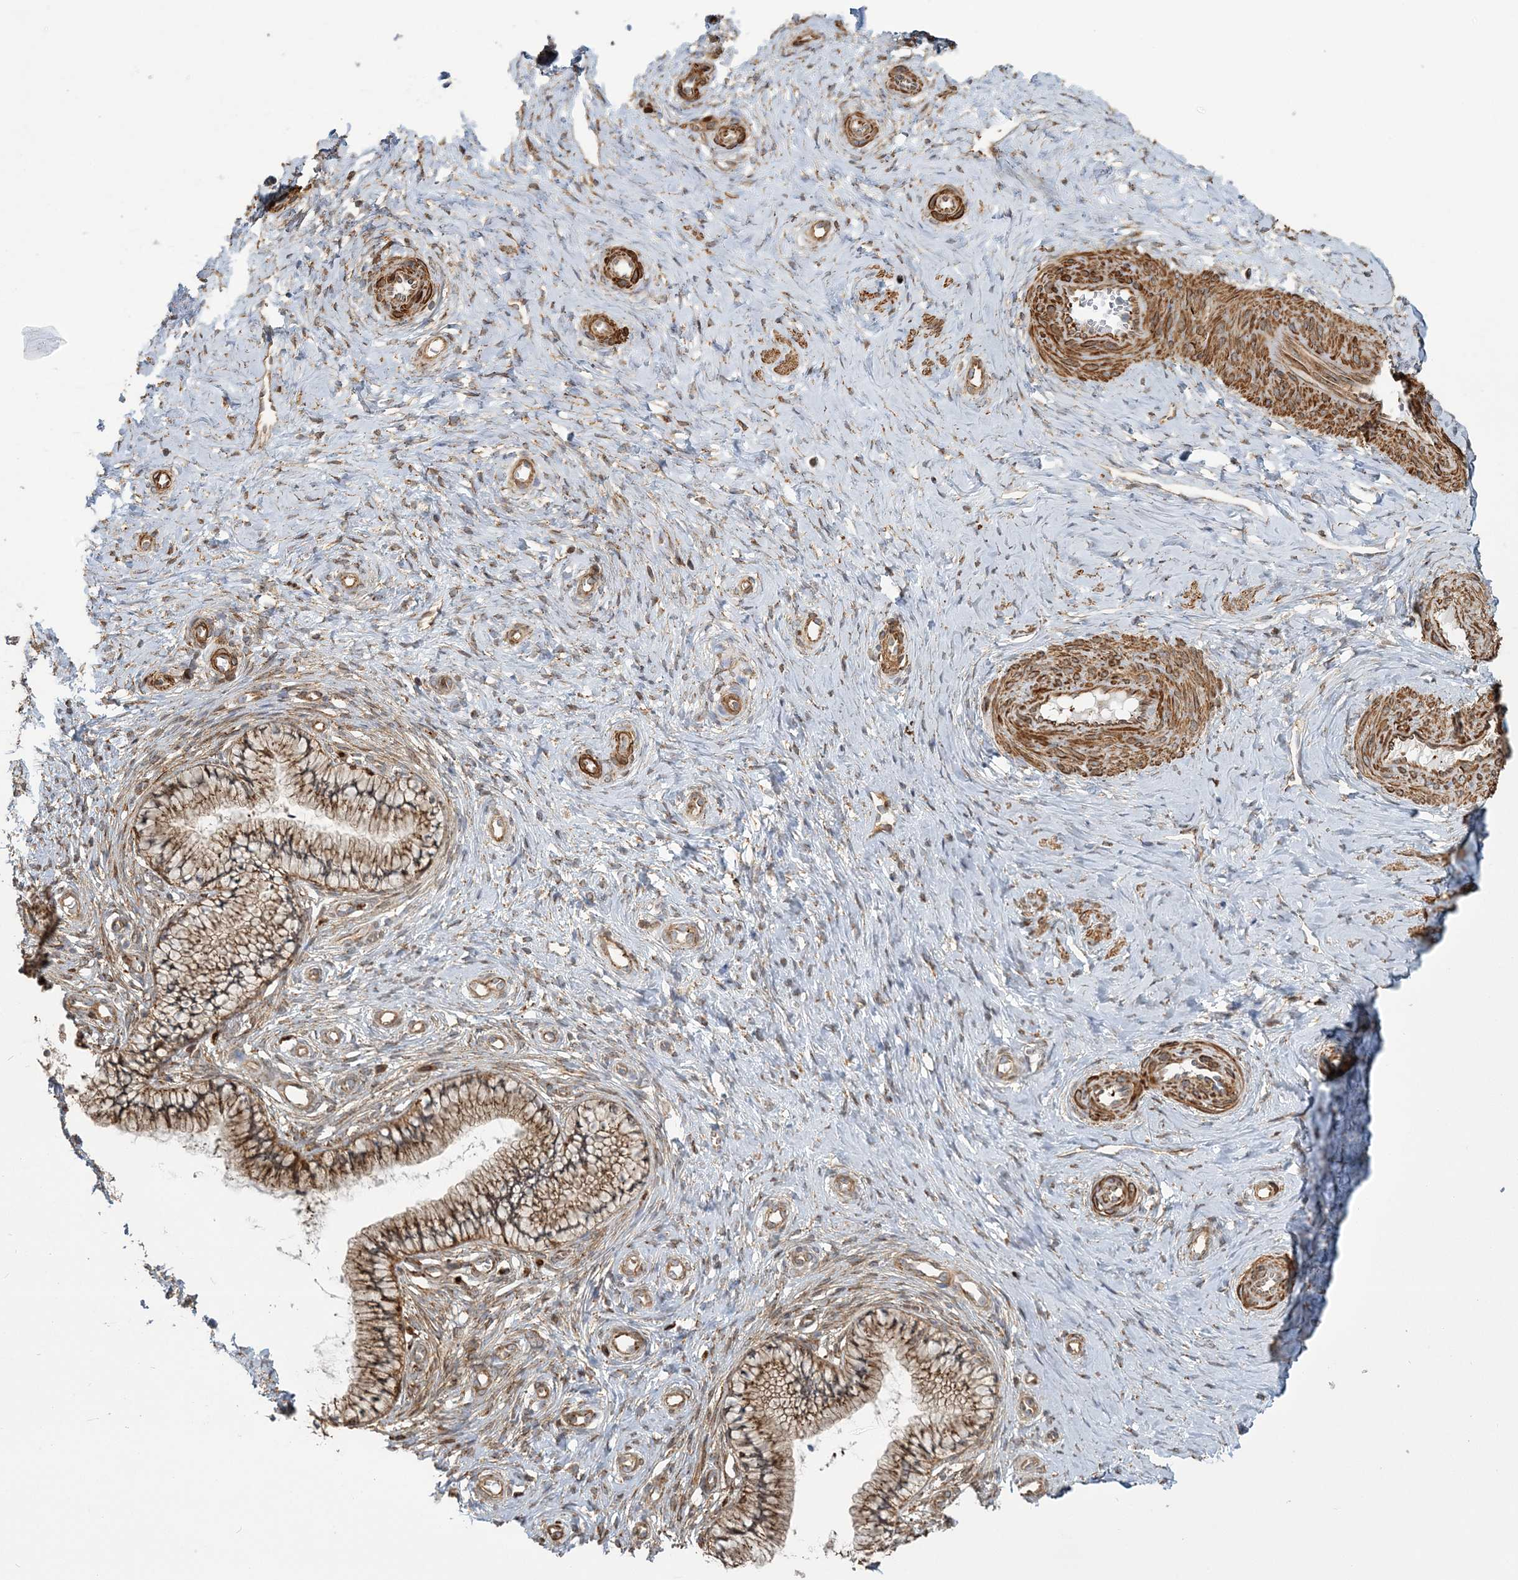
{"staining": {"intensity": "moderate", "quantity": ">75%", "location": "cytoplasmic/membranous"}, "tissue": "cervix", "cell_type": "Glandular cells", "image_type": "normal", "snomed": [{"axis": "morphology", "description": "Normal tissue, NOS"}, {"axis": "topography", "description": "Cervix"}], "caption": "Immunohistochemistry (IHC) (DAB (3,3'-diaminobenzidine)) staining of unremarkable human cervix displays moderate cytoplasmic/membranous protein staining in about >75% of glandular cells.", "gene": "TRAF3IP2", "patient": {"sex": "female", "age": 36}}